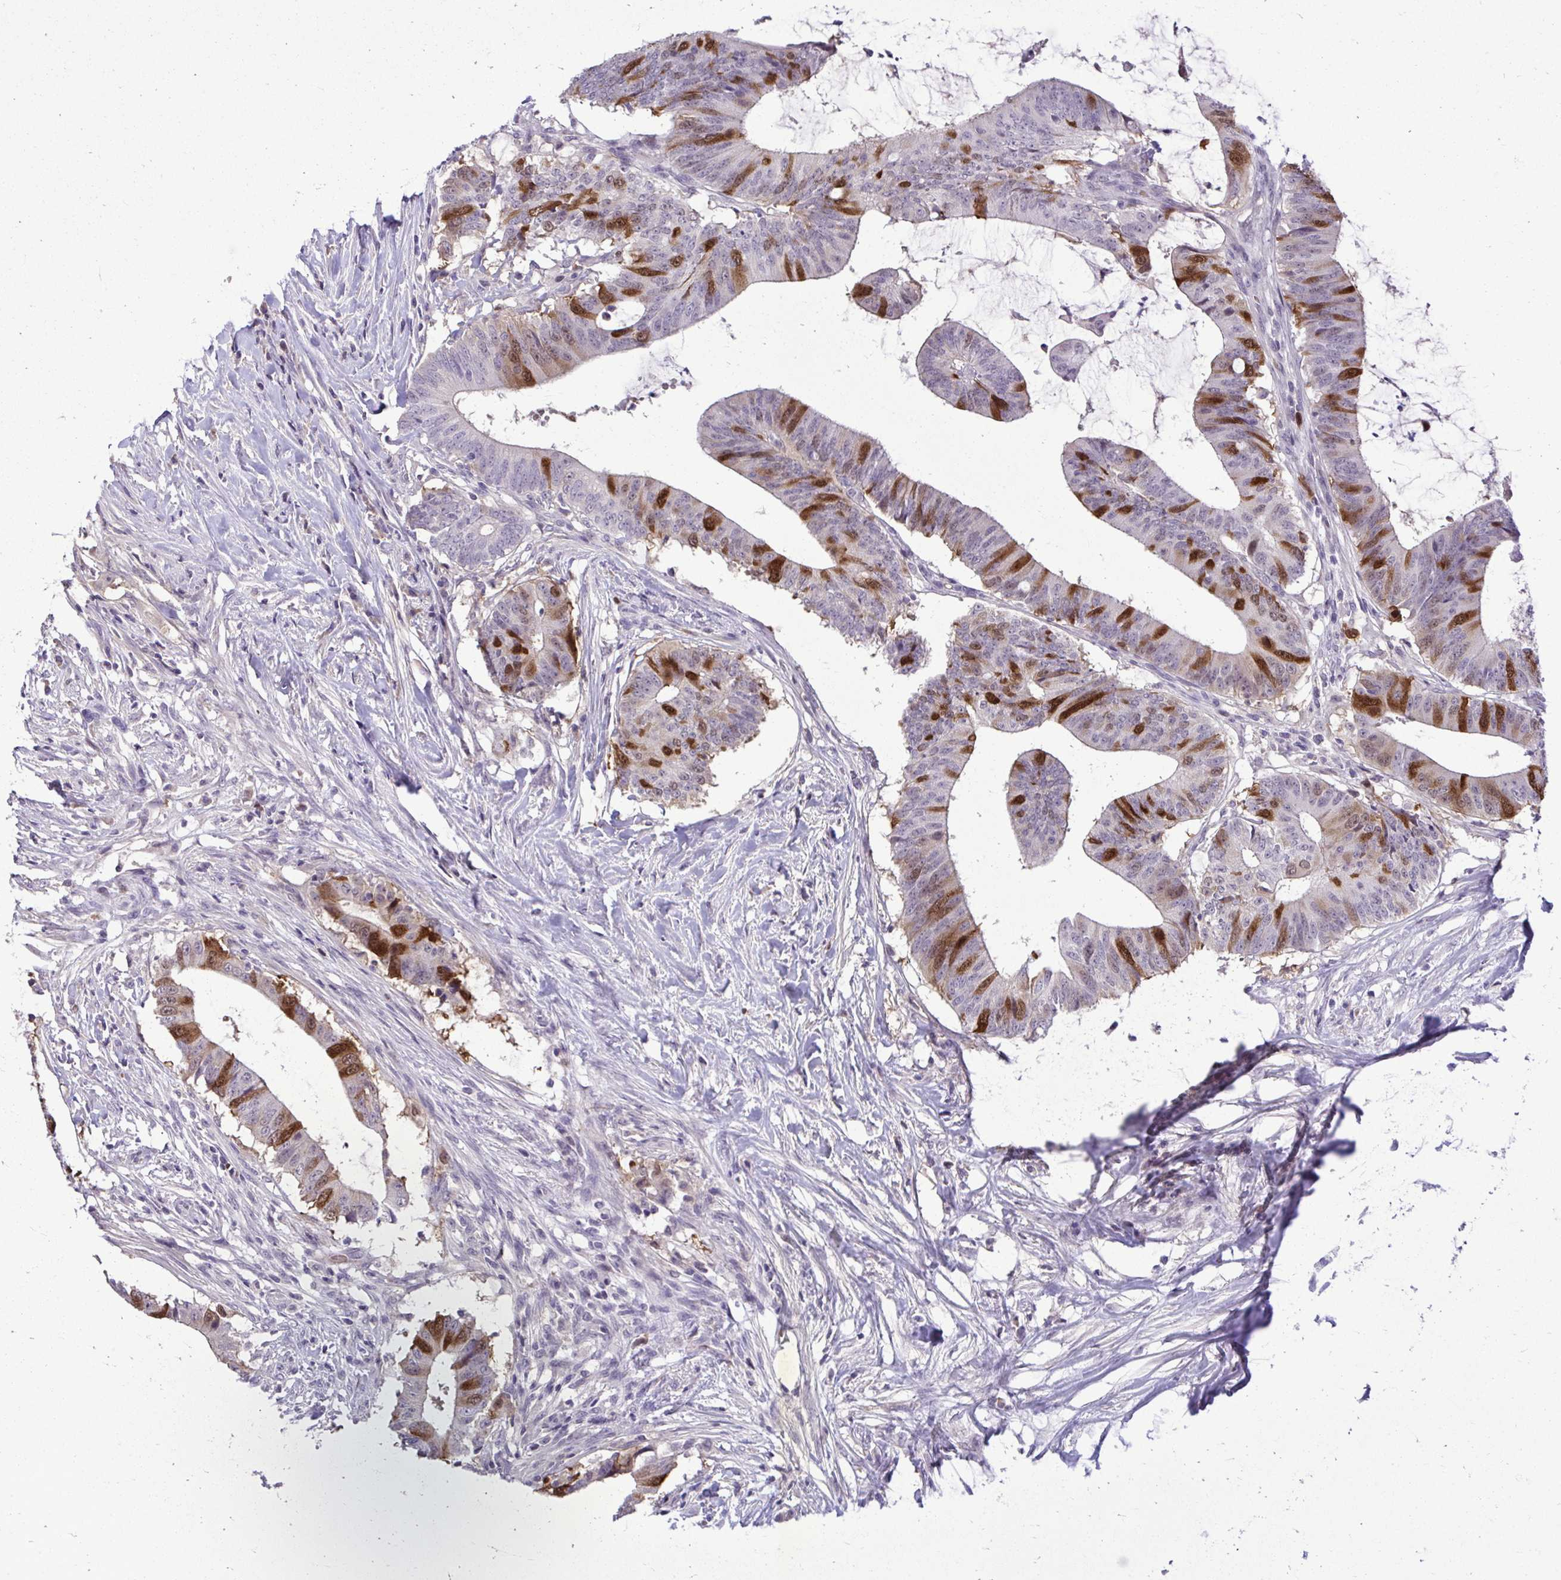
{"staining": {"intensity": "strong", "quantity": "25%-75%", "location": "cytoplasmic/membranous,nuclear"}, "tissue": "colorectal cancer", "cell_type": "Tumor cells", "image_type": "cancer", "snomed": [{"axis": "morphology", "description": "Adenocarcinoma, NOS"}, {"axis": "topography", "description": "Colon"}], "caption": "Human colorectal cancer (adenocarcinoma) stained with a brown dye displays strong cytoplasmic/membranous and nuclear positive expression in approximately 25%-75% of tumor cells.", "gene": "CDC20", "patient": {"sex": "female", "age": 43}}